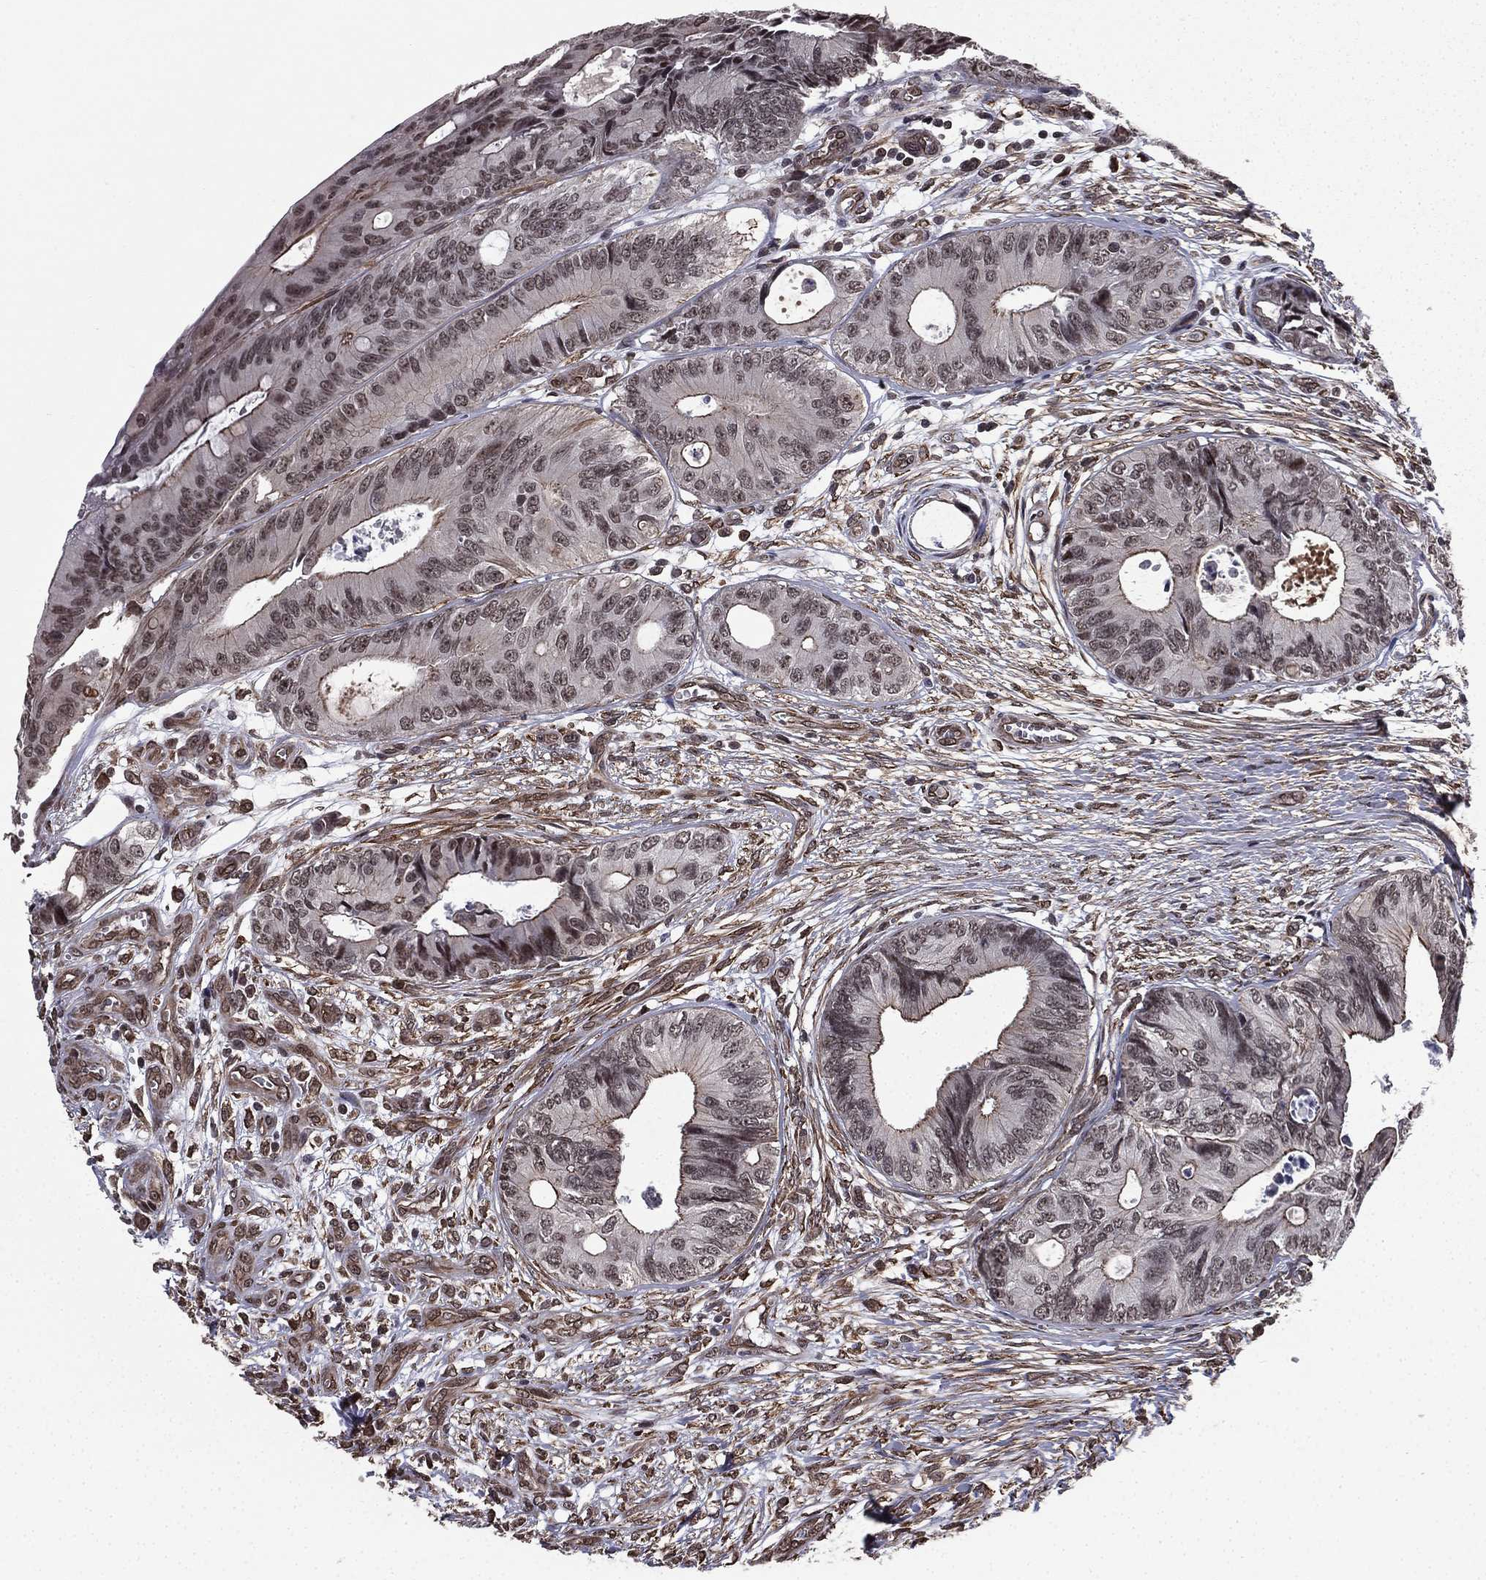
{"staining": {"intensity": "moderate", "quantity": "25%-75%", "location": "cytoplasmic/membranous,nuclear"}, "tissue": "colorectal cancer", "cell_type": "Tumor cells", "image_type": "cancer", "snomed": [{"axis": "morphology", "description": "Normal tissue, NOS"}, {"axis": "morphology", "description": "Adenocarcinoma, NOS"}, {"axis": "topography", "description": "Colon"}], "caption": "Tumor cells show medium levels of moderate cytoplasmic/membranous and nuclear staining in approximately 25%-75% of cells in colorectal adenocarcinoma.", "gene": "RARB", "patient": {"sex": "male", "age": 65}}